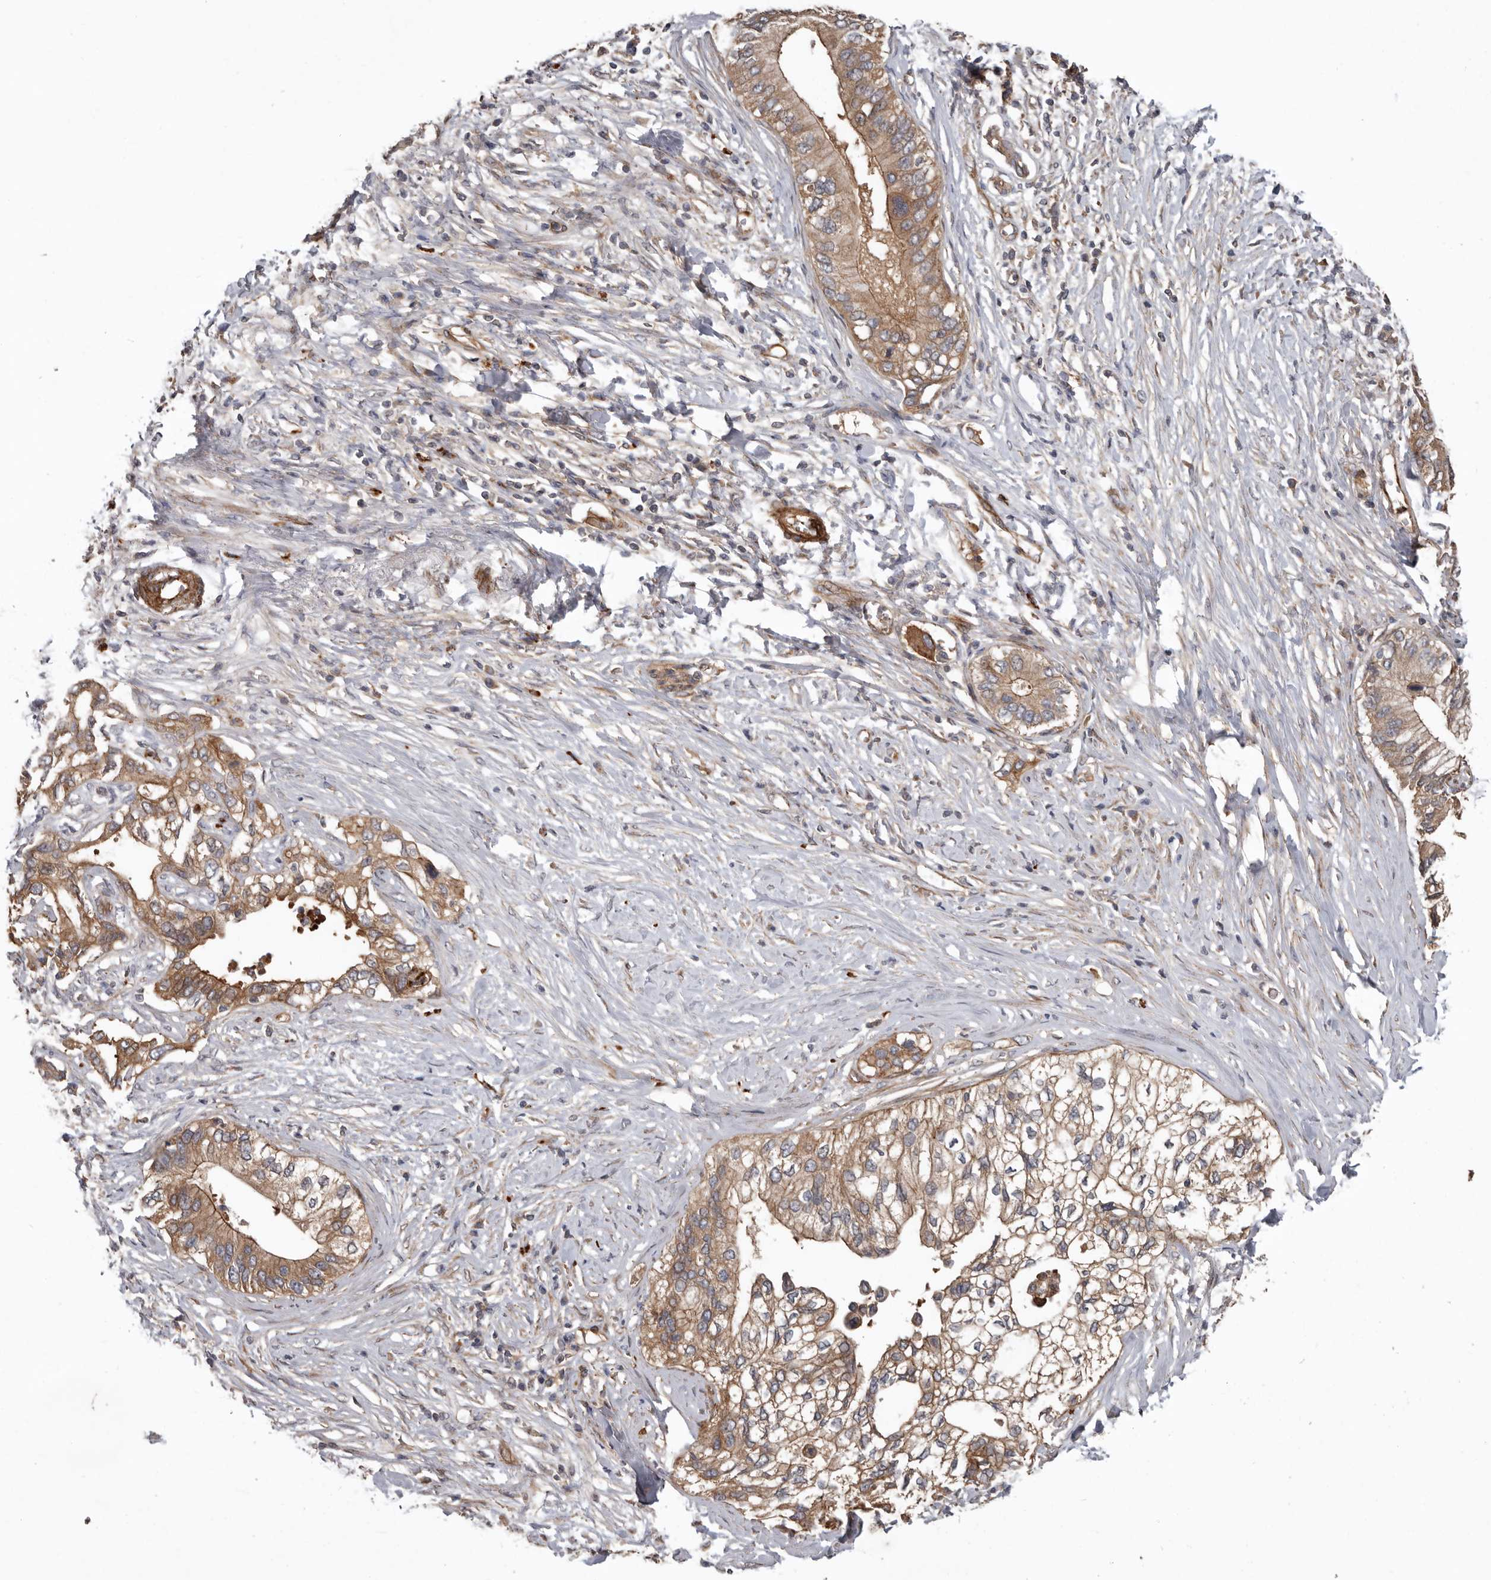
{"staining": {"intensity": "moderate", "quantity": ">75%", "location": "cytoplasmic/membranous"}, "tissue": "pancreatic cancer", "cell_type": "Tumor cells", "image_type": "cancer", "snomed": [{"axis": "morphology", "description": "Normal tissue, NOS"}, {"axis": "morphology", "description": "Adenocarcinoma, NOS"}, {"axis": "topography", "description": "Pancreas"}, {"axis": "topography", "description": "Peripheral nerve tissue"}], "caption": "Pancreatic cancer stained with IHC shows moderate cytoplasmic/membranous expression in approximately >75% of tumor cells.", "gene": "ARHGEF5", "patient": {"sex": "male", "age": 59}}